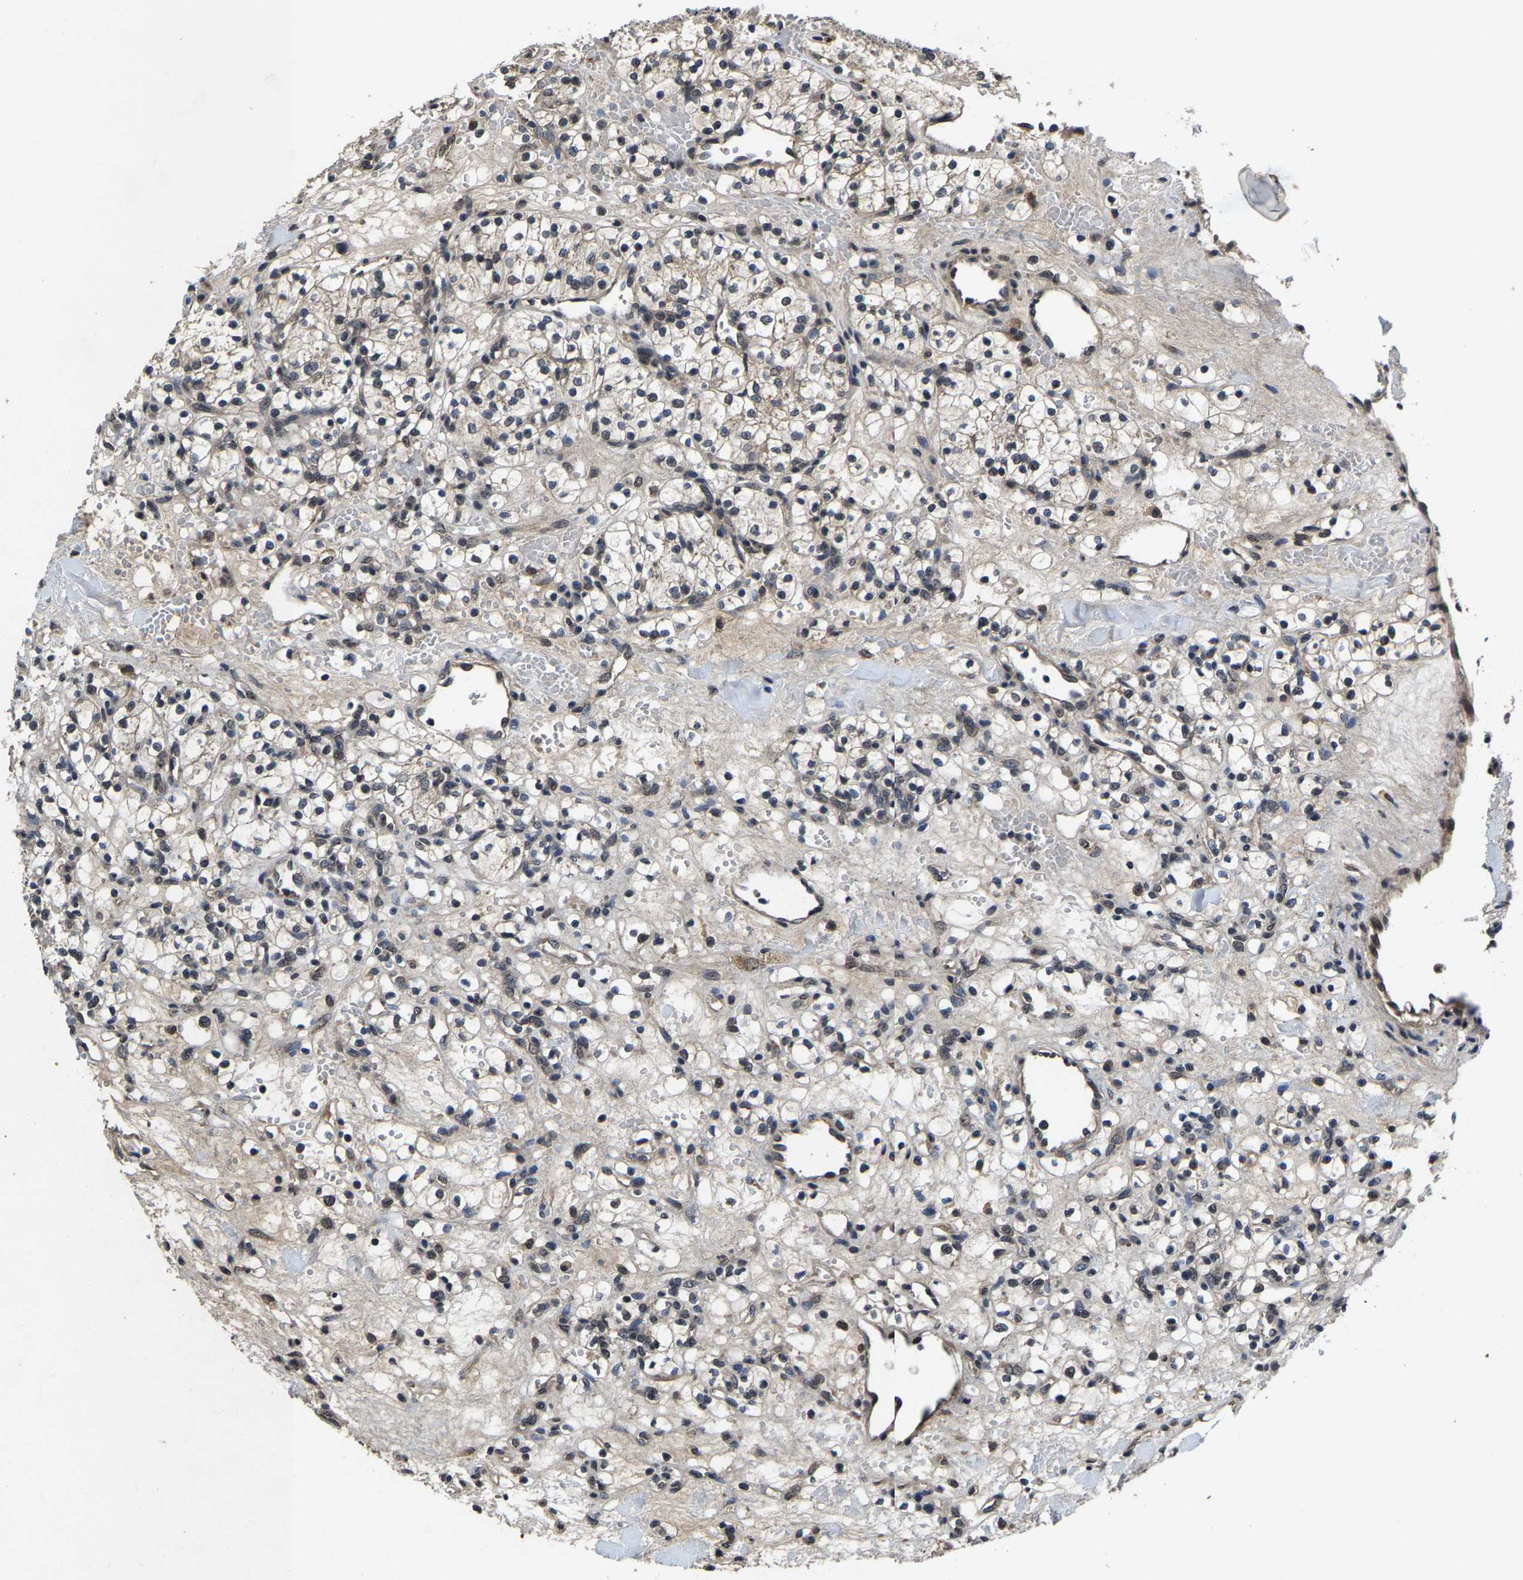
{"staining": {"intensity": "negative", "quantity": "none", "location": "none"}, "tissue": "renal cancer", "cell_type": "Tumor cells", "image_type": "cancer", "snomed": [{"axis": "morphology", "description": "Adenocarcinoma, NOS"}, {"axis": "topography", "description": "Kidney"}], "caption": "Adenocarcinoma (renal) stained for a protein using IHC shows no positivity tumor cells.", "gene": "HUWE1", "patient": {"sex": "female", "age": 60}}